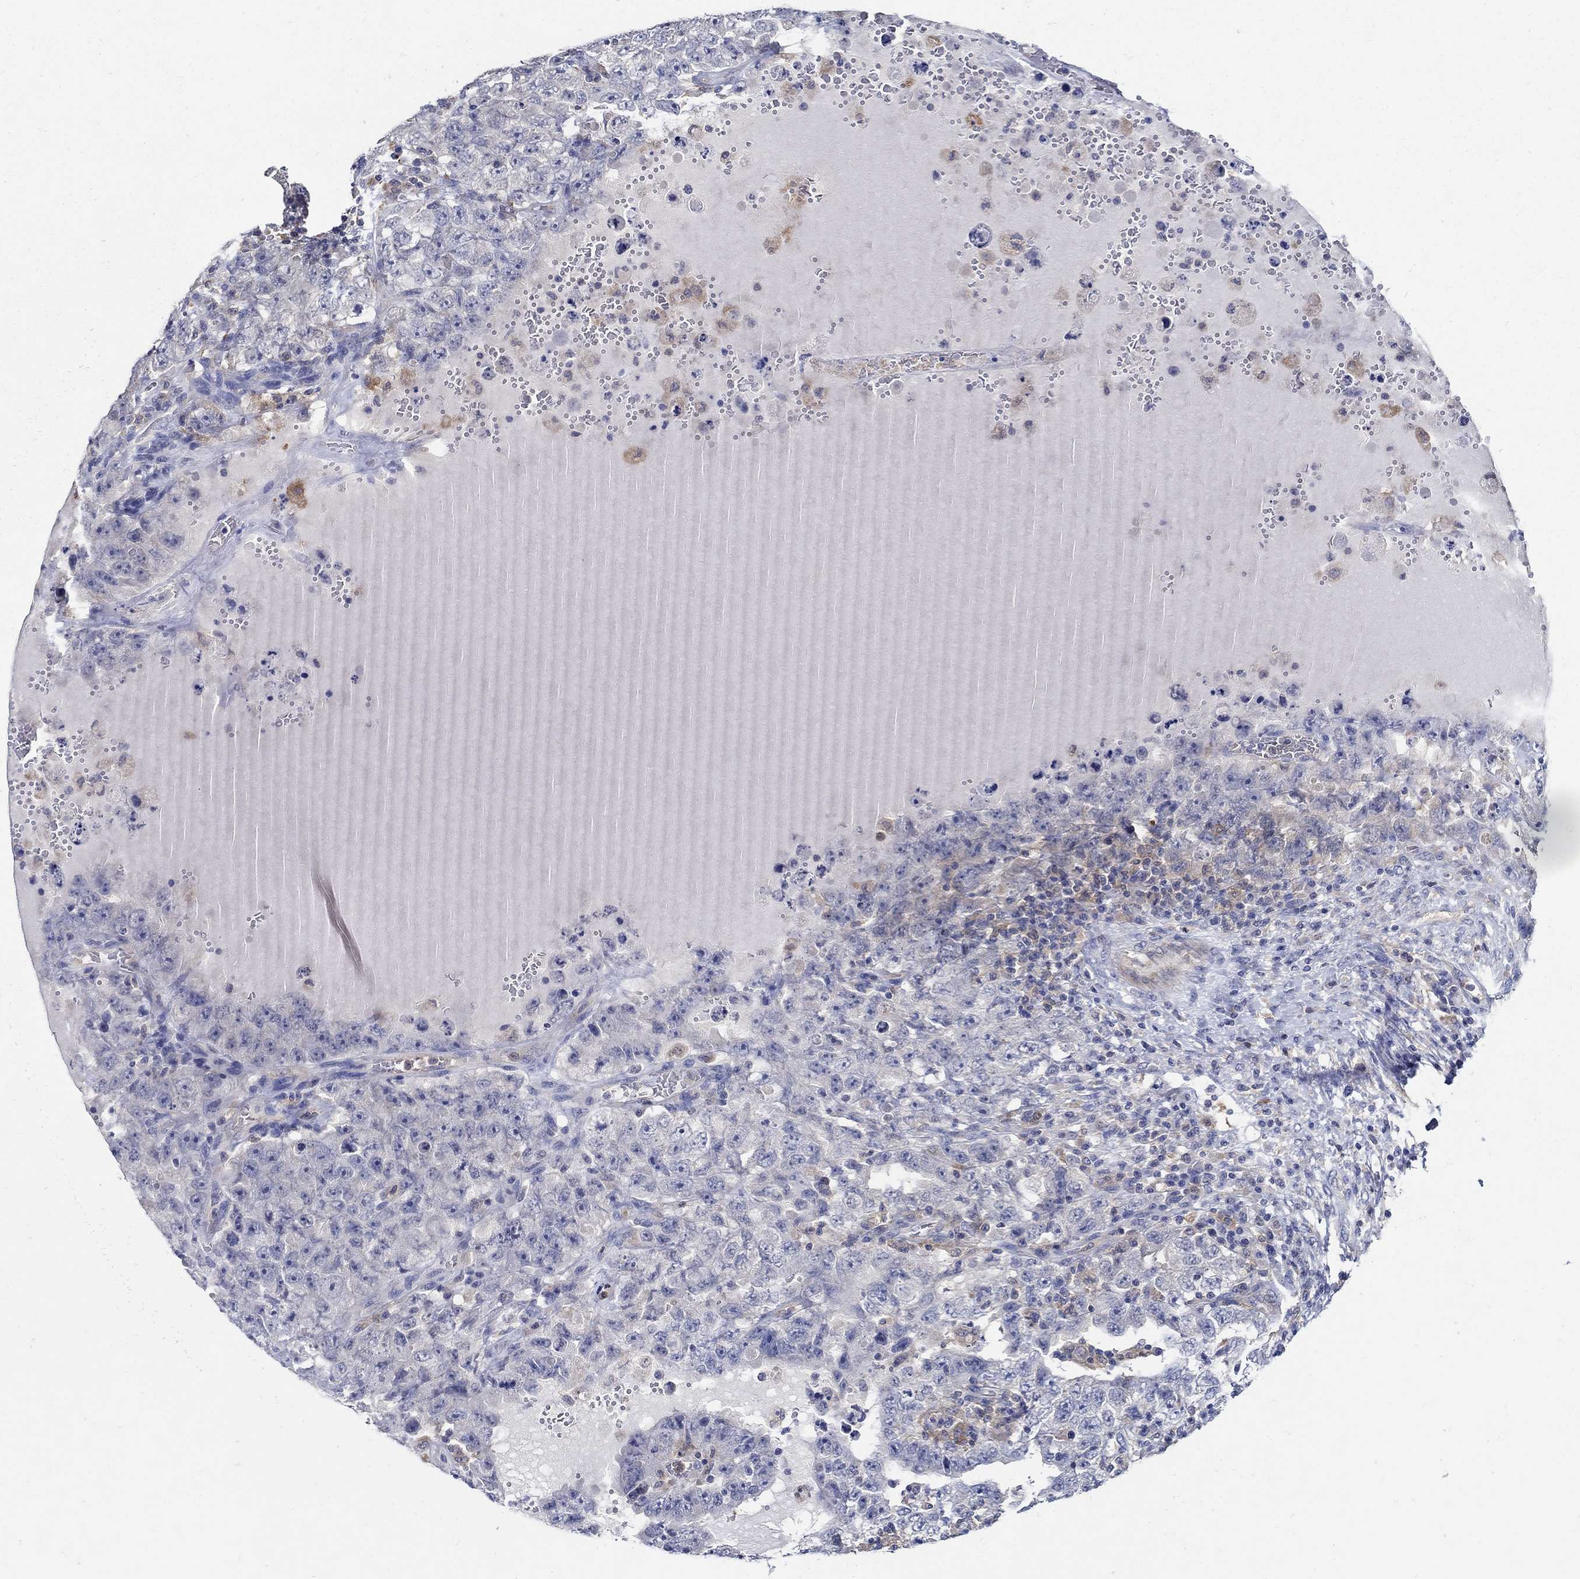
{"staining": {"intensity": "negative", "quantity": "none", "location": "none"}, "tissue": "testis cancer", "cell_type": "Tumor cells", "image_type": "cancer", "snomed": [{"axis": "morphology", "description": "Carcinoma, Embryonal, NOS"}, {"axis": "topography", "description": "Testis"}], "caption": "DAB immunohistochemical staining of embryonal carcinoma (testis) shows no significant positivity in tumor cells. (DAB immunohistochemistry (IHC), high magnification).", "gene": "MTHFR", "patient": {"sex": "male", "age": 26}}